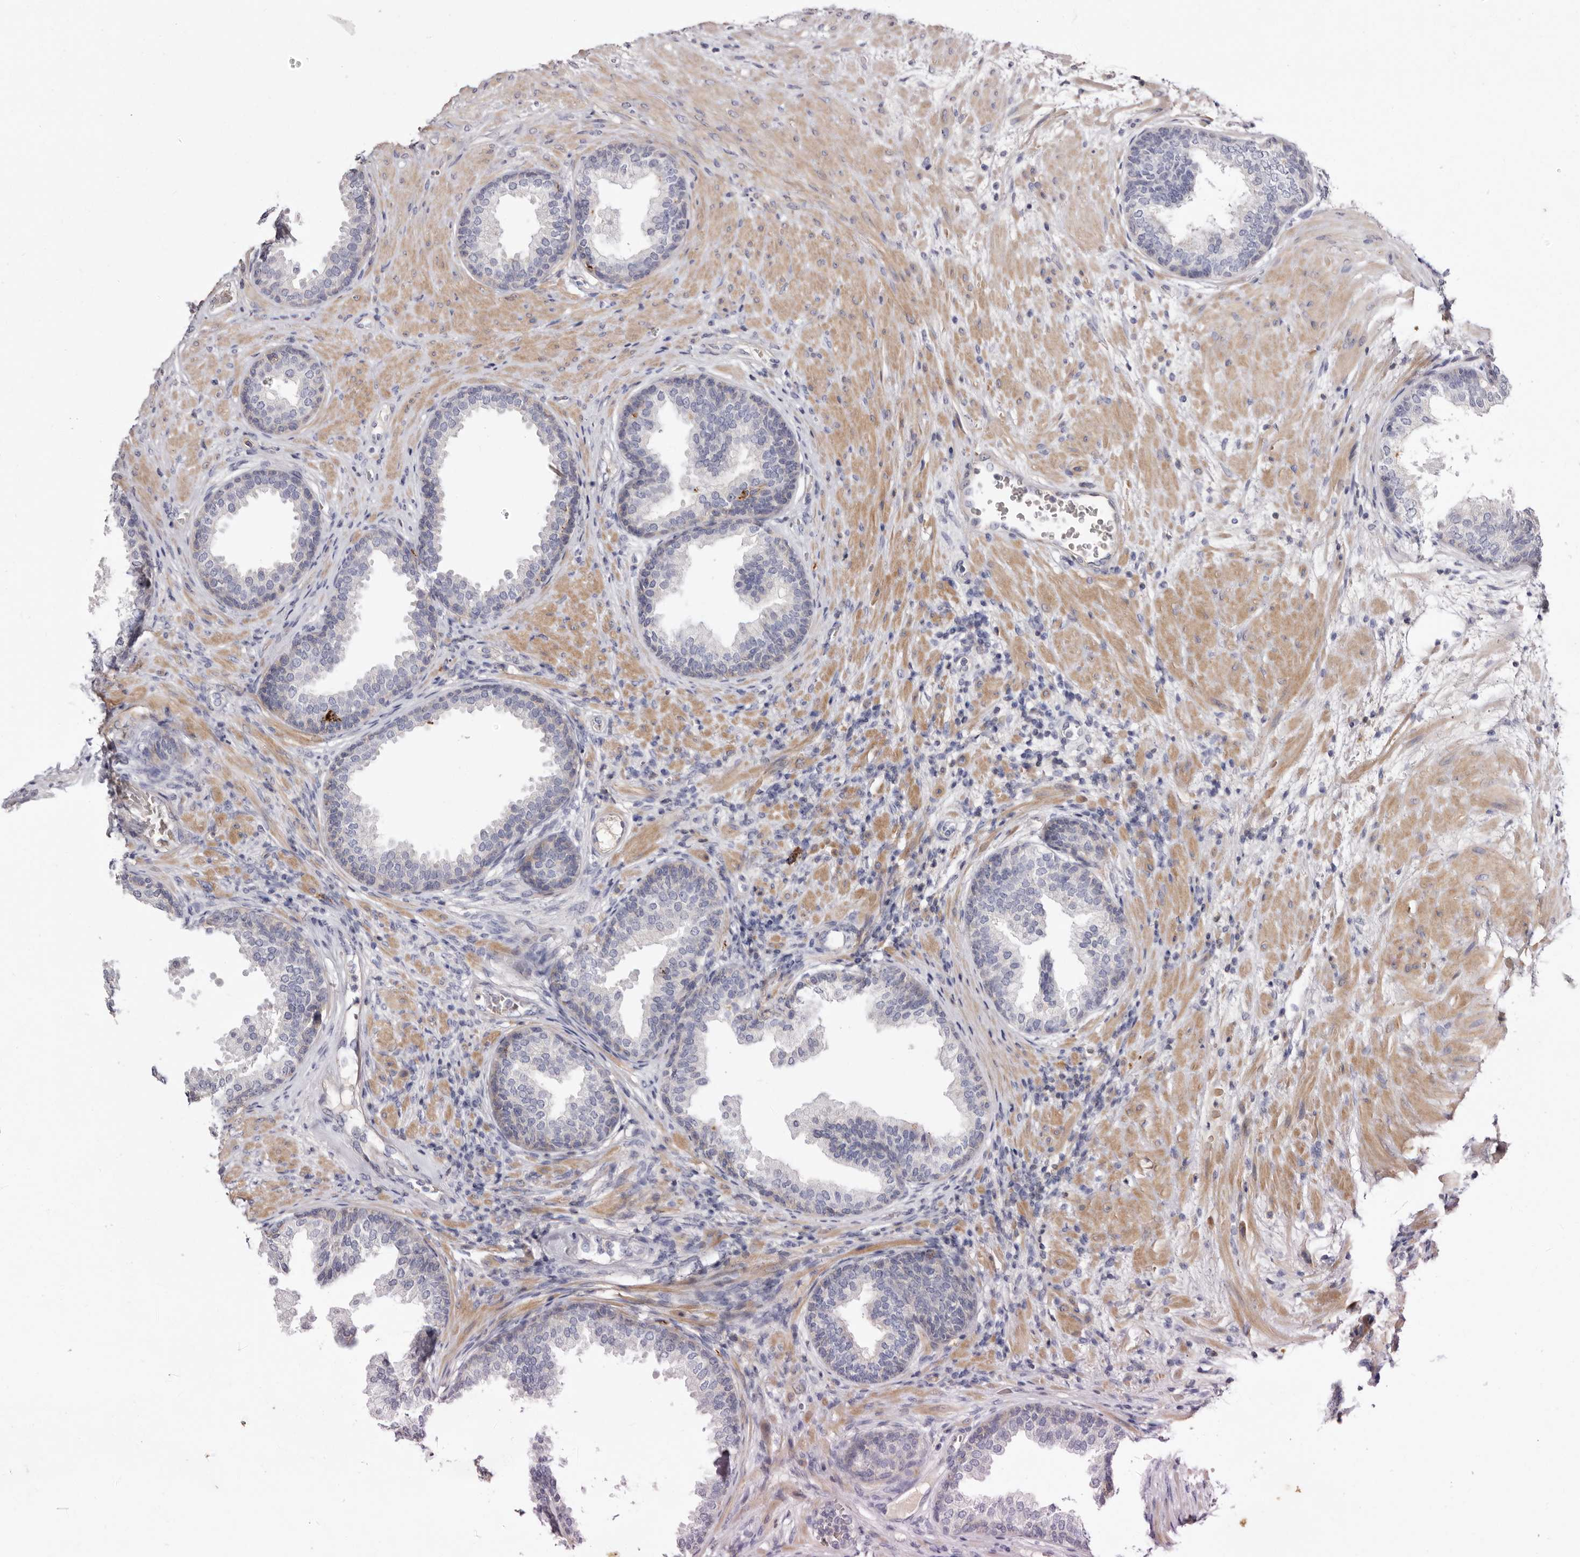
{"staining": {"intensity": "negative", "quantity": "none", "location": "none"}, "tissue": "prostate", "cell_type": "Glandular cells", "image_type": "normal", "snomed": [{"axis": "morphology", "description": "Normal tissue, NOS"}, {"axis": "topography", "description": "Prostate"}], "caption": "The micrograph demonstrates no significant expression in glandular cells of prostate.", "gene": "S1PR5", "patient": {"sex": "male", "age": 76}}